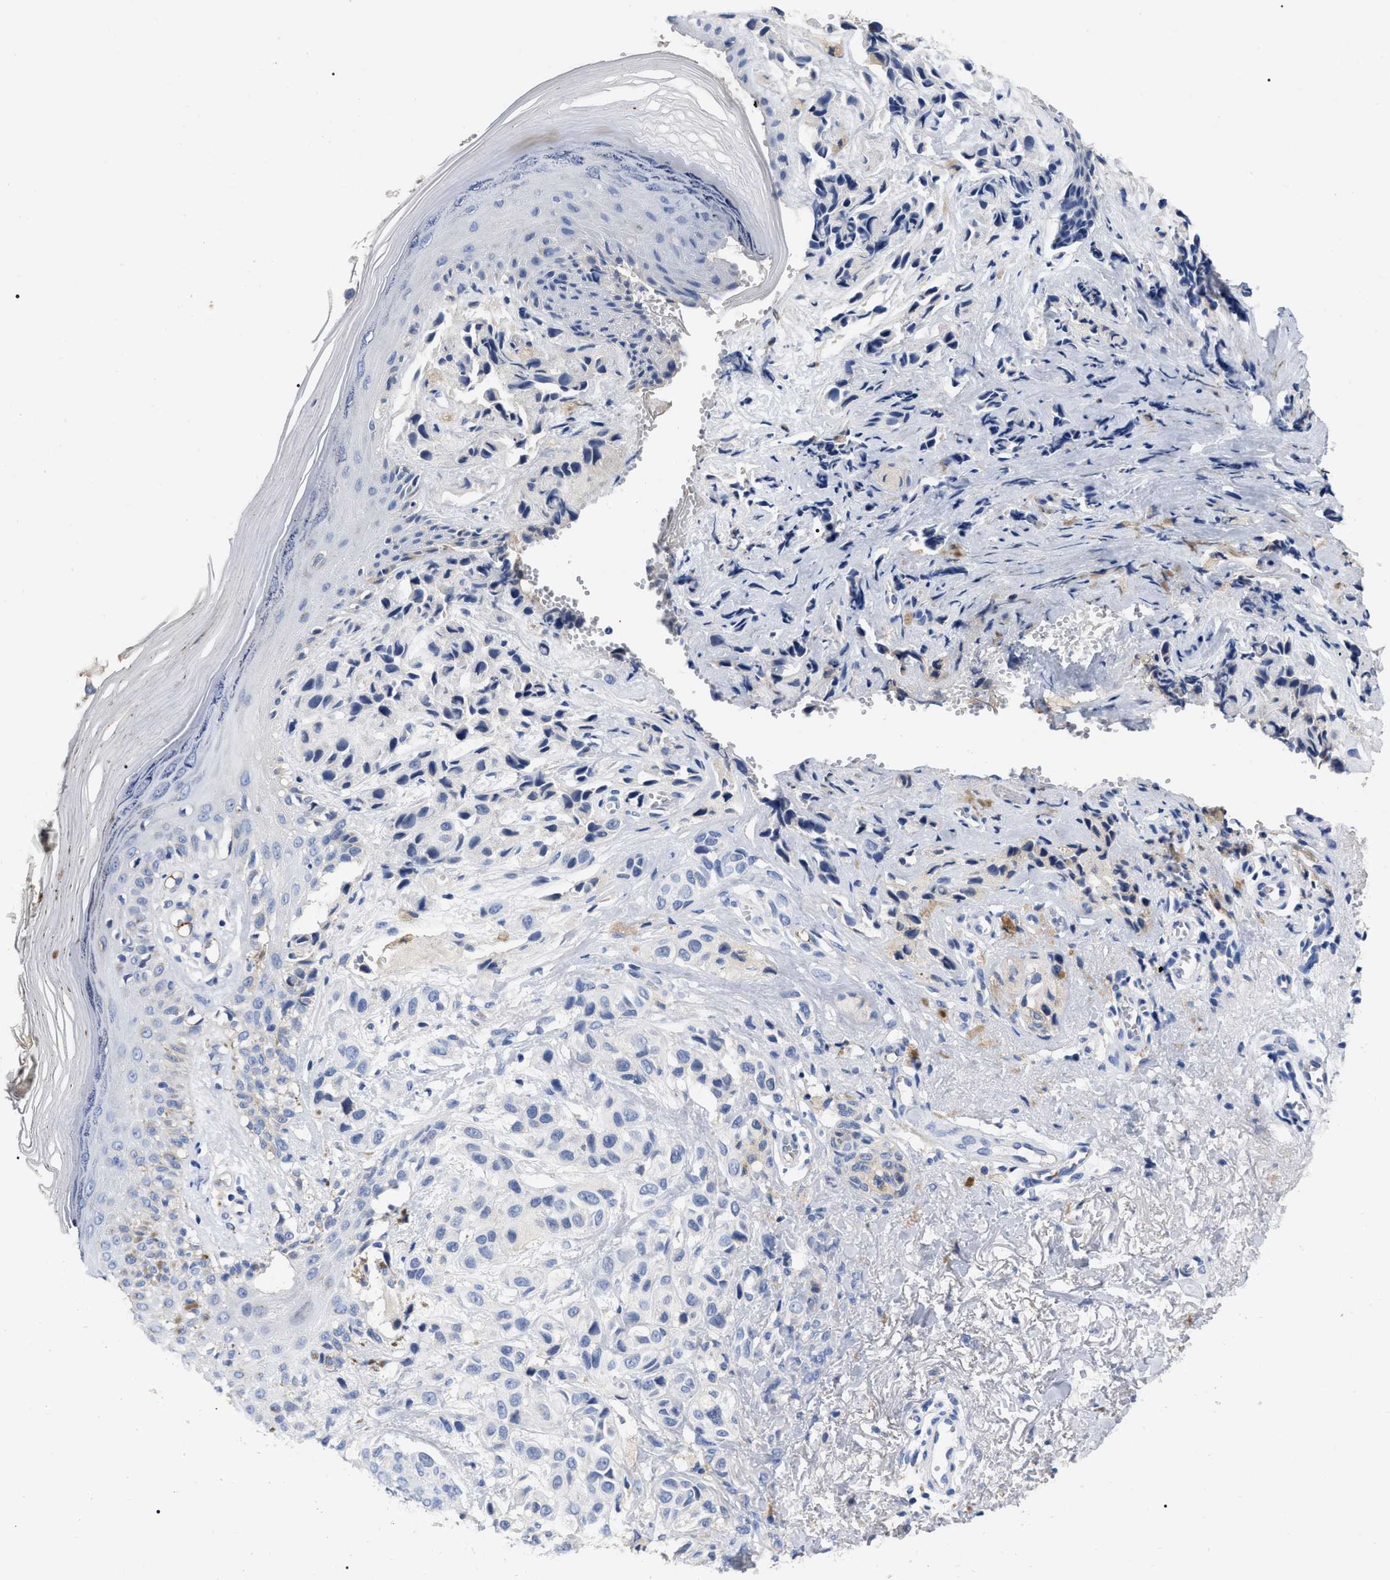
{"staining": {"intensity": "negative", "quantity": "none", "location": "none"}, "tissue": "melanoma", "cell_type": "Tumor cells", "image_type": "cancer", "snomed": [{"axis": "morphology", "description": "Malignant melanoma, NOS"}, {"axis": "topography", "description": "Skin"}], "caption": "Tumor cells show no significant protein staining in malignant melanoma.", "gene": "IGHV5-51", "patient": {"sex": "female", "age": 58}}